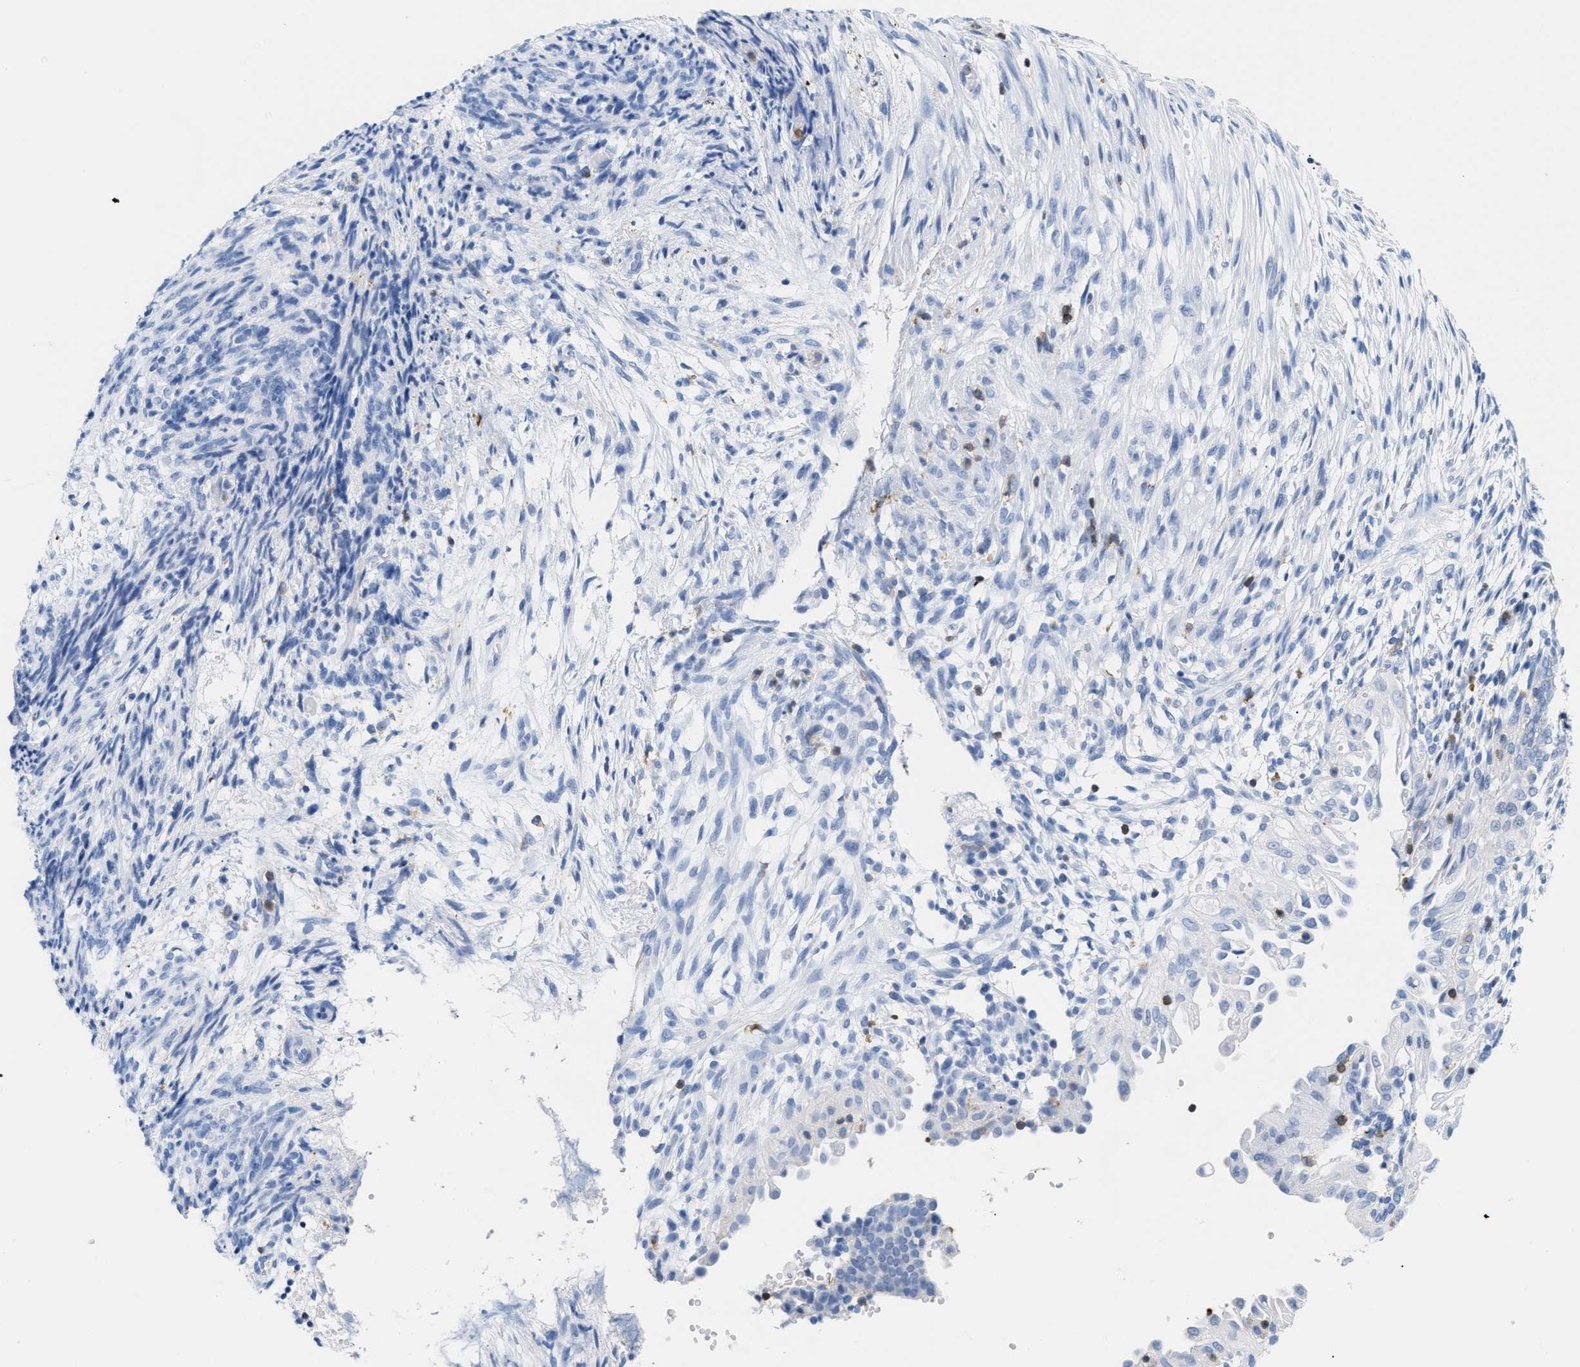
{"staining": {"intensity": "negative", "quantity": "none", "location": "none"}, "tissue": "endometrial cancer", "cell_type": "Tumor cells", "image_type": "cancer", "snomed": [{"axis": "morphology", "description": "Adenocarcinoma, NOS"}, {"axis": "topography", "description": "Endometrium"}], "caption": "Histopathology image shows no protein positivity in tumor cells of adenocarcinoma (endometrial) tissue. The staining was performed using DAB to visualize the protein expression in brown, while the nuclei were stained in blue with hematoxylin (Magnification: 20x).", "gene": "LCP1", "patient": {"sex": "female", "age": 58}}